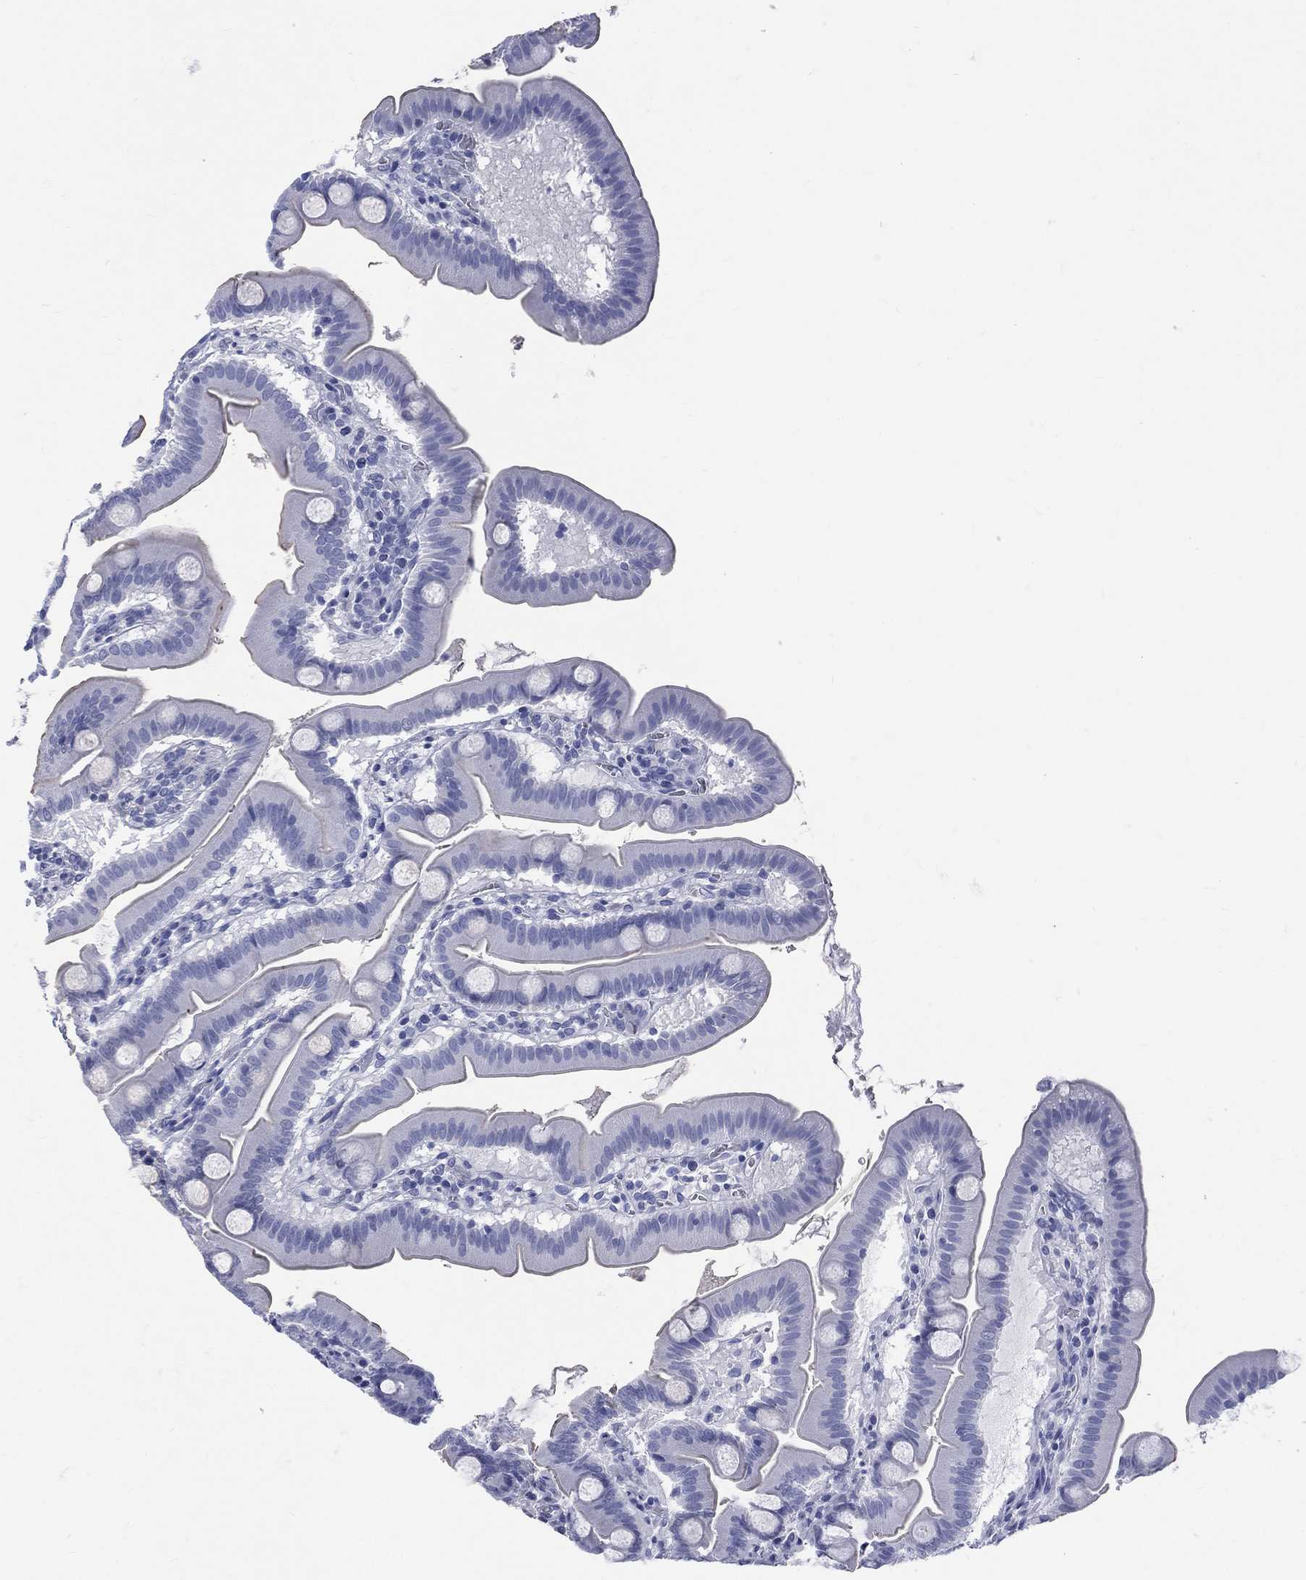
{"staining": {"intensity": "negative", "quantity": "none", "location": "none"}, "tissue": "duodenum", "cell_type": "Glandular cells", "image_type": "normal", "snomed": [{"axis": "morphology", "description": "Normal tissue, NOS"}, {"axis": "topography", "description": "Duodenum"}], "caption": "Glandular cells are negative for protein expression in normal human duodenum. (Brightfield microscopy of DAB IHC at high magnification).", "gene": "CYLC1", "patient": {"sex": "male", "age": 59}}